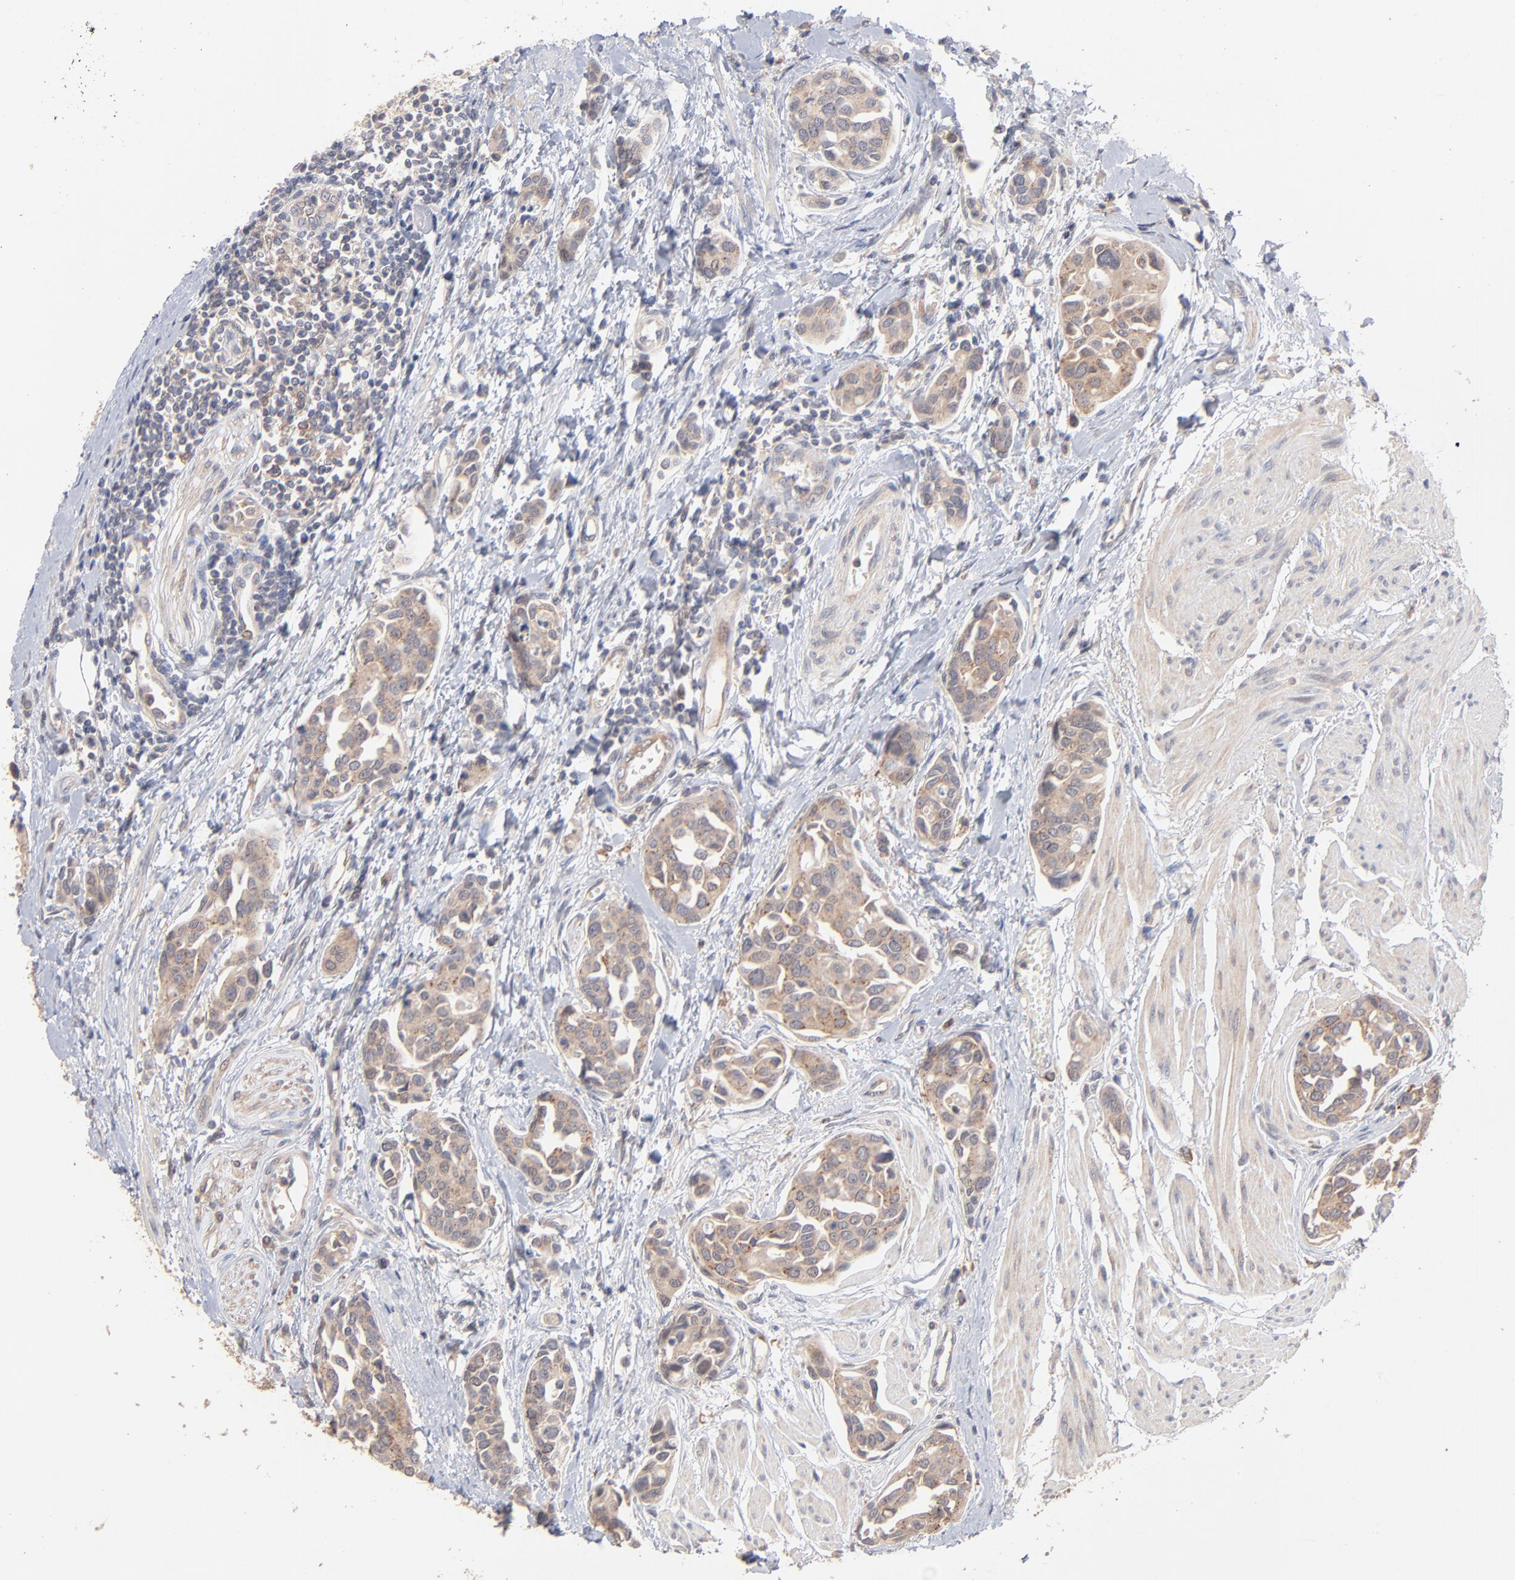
{"staining": {"intensity": "weak", "quantity": ">75%", "location": "cytoplasmic/membranous"}, "tissue": "urothelial cancer", "cell_type": "Tumor cells", "image_type": "cancer", "snomed": [{"axis": "morphology", "description": "Urothelial carcinoma, High grade"}, {"axis": "topography", "description": "Urinary bladder"}], "caption": "Urothelial cancer stained for a protein displays weak cytoplasmic/membranous positivity in tumor cells.", "gene": "IVNS1ABP", "patient": {"sex": "male", "age": 78}}